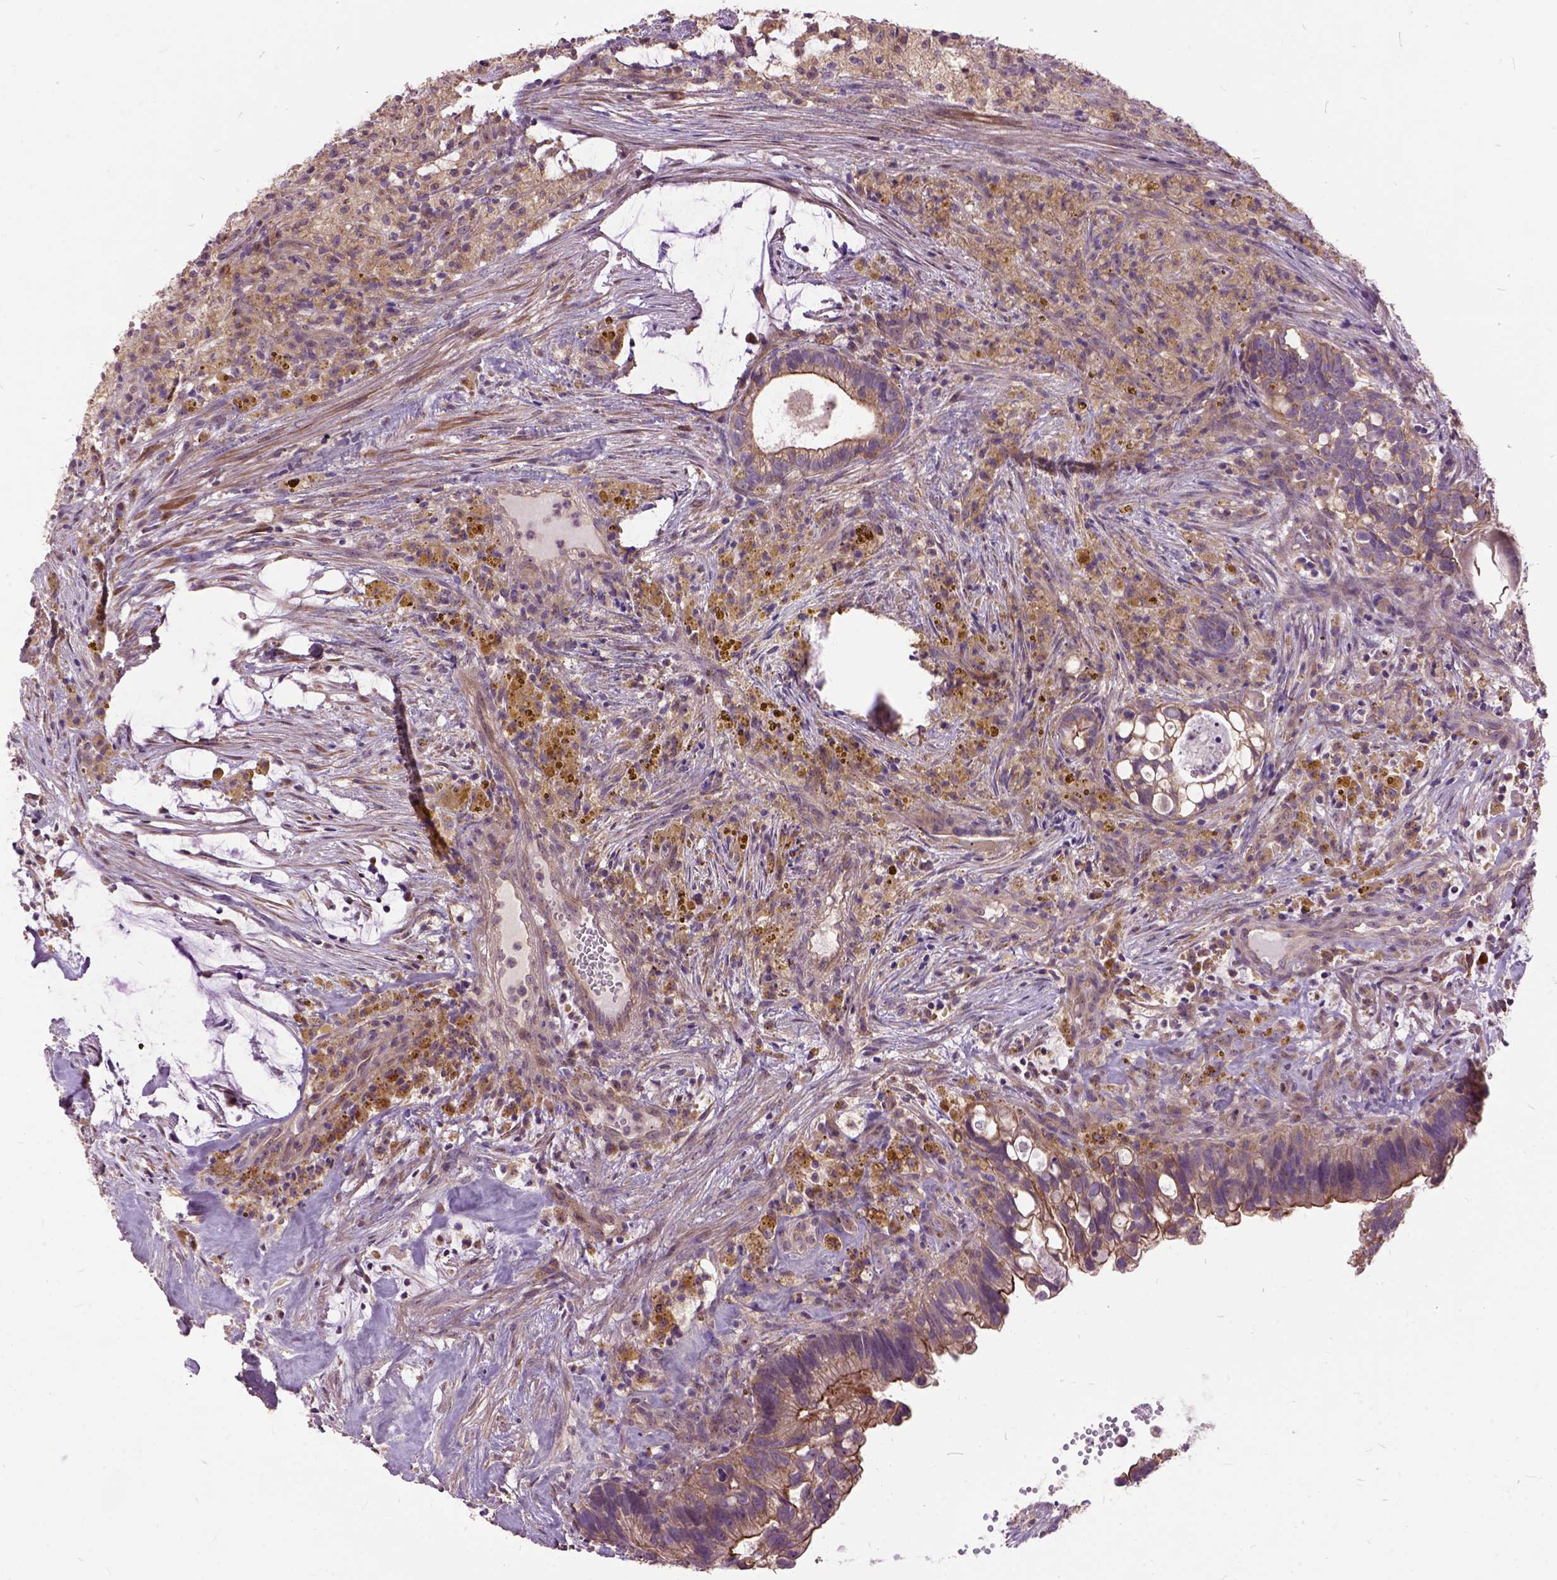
{"staining": {"intensity": "strong", "quantity": "25%-75%", "location": "cytoplasmic/membranous"}, "tissue": "head and neck cancer", "cell_type": "Tumor cells", "image_type": "cancer", "snomed": [{"axis": "morphology", "description": "Adenocarcinoma, NOS"}, {"axis": "topography", "description": "Head-Neck"}], "caption": "A brown stain labels strong cytoplasmic/membranous positivity of a protein in human head and neck cancer (adenocarcinoma) tumor cells.", "gene": "MAPT", "patient": {"sex": "male", "age": 62}}